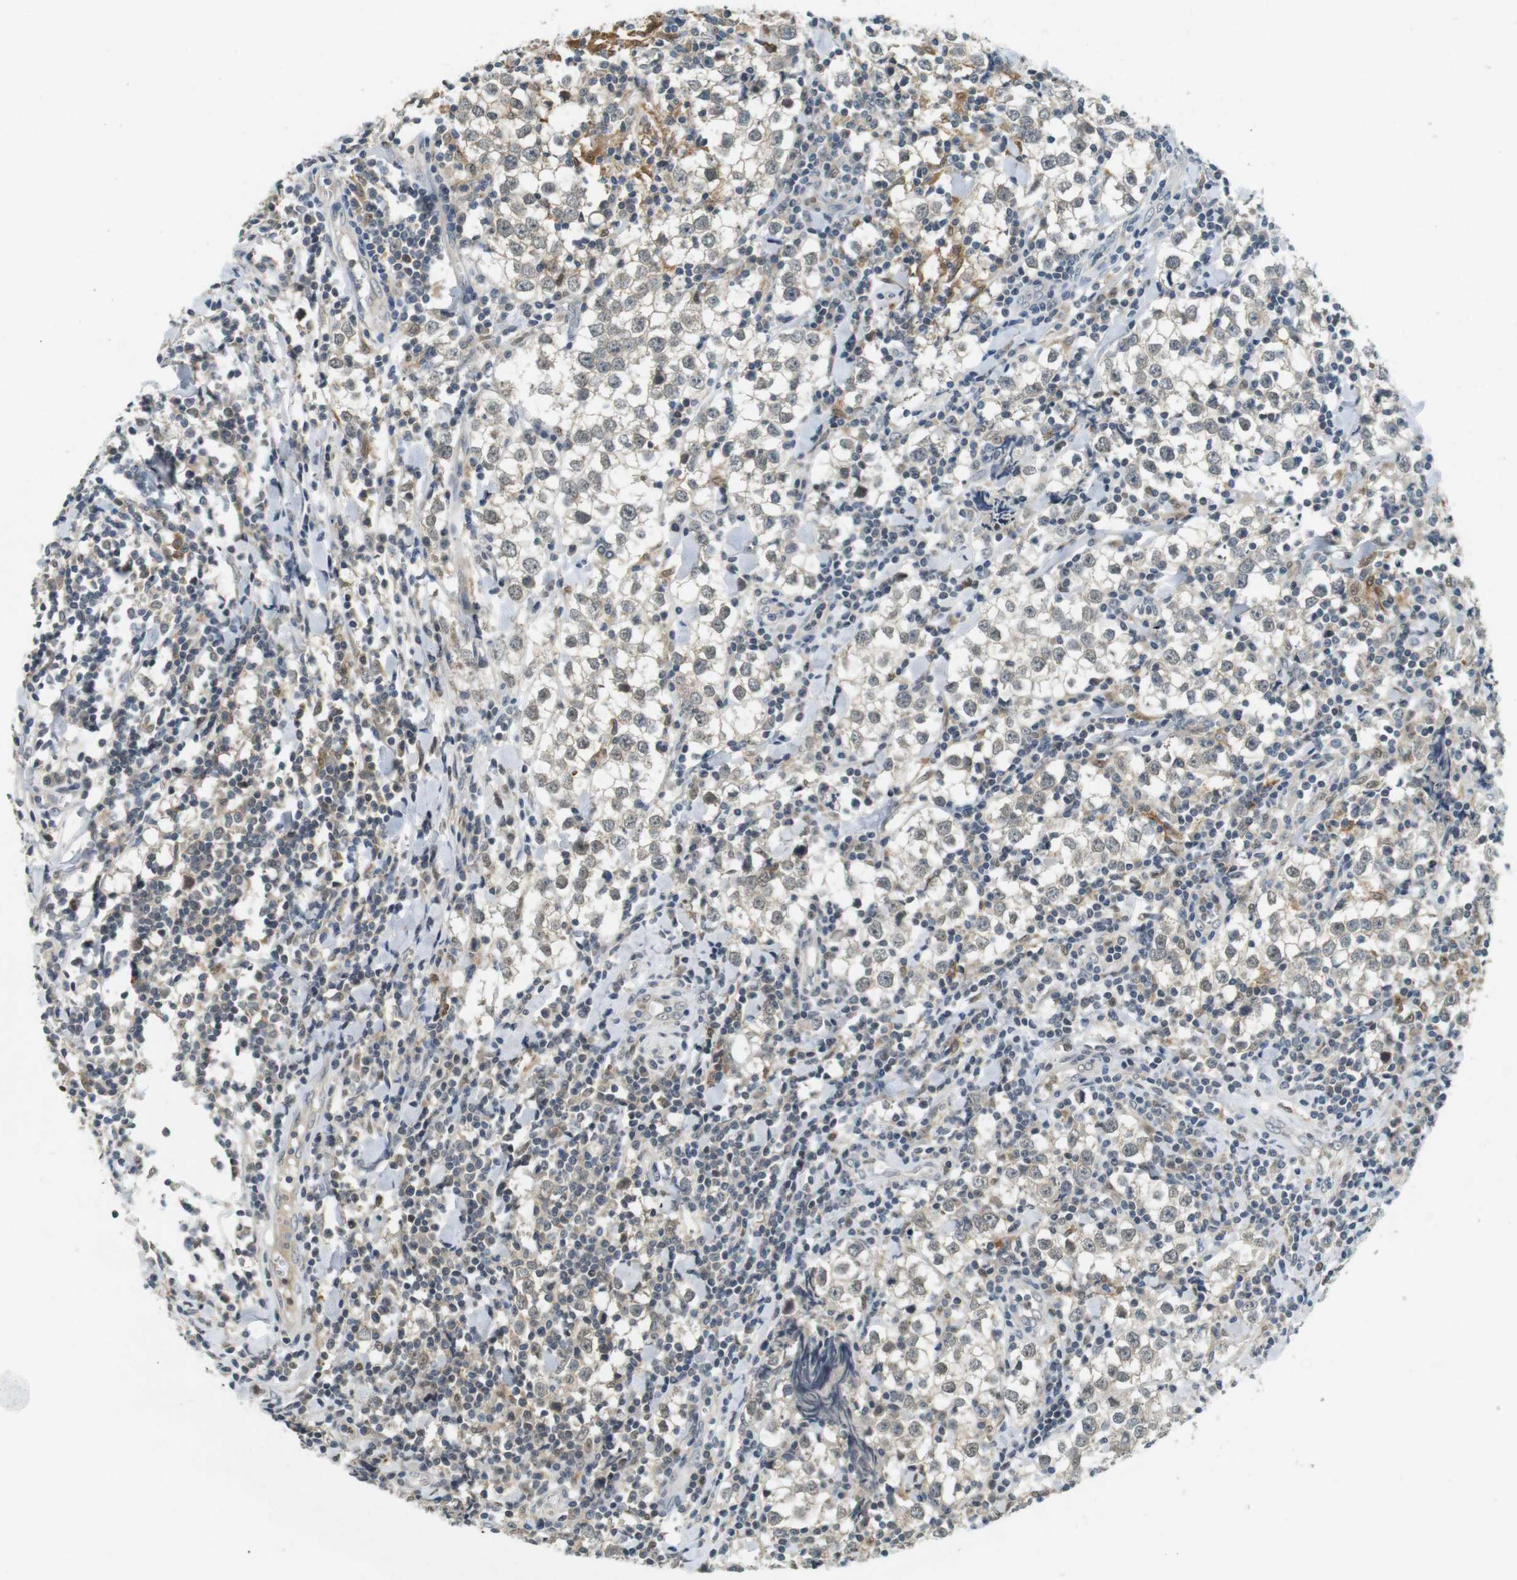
{"staining": {"intensity": "negative", "quantity": "none", "location": "none"}, "tissue": "testis cancer", "cell_type": "Tumor cells", "image_type": "cancer", "snomed": [{"axis": "morphology", "description": "Seminoma, NOS"}, {"axis": "morphology", "description": "Carcinoma, Embryonal, NOS"}, {"axis": "topography", "description": "Testis"}], "caption": "Seminoma (testis) stained for a protein using immunohistochemistry (IHC) shows no expression tumor cells.", "gene": "CDK14", "patient": {"sex": "male", "age": 36}}